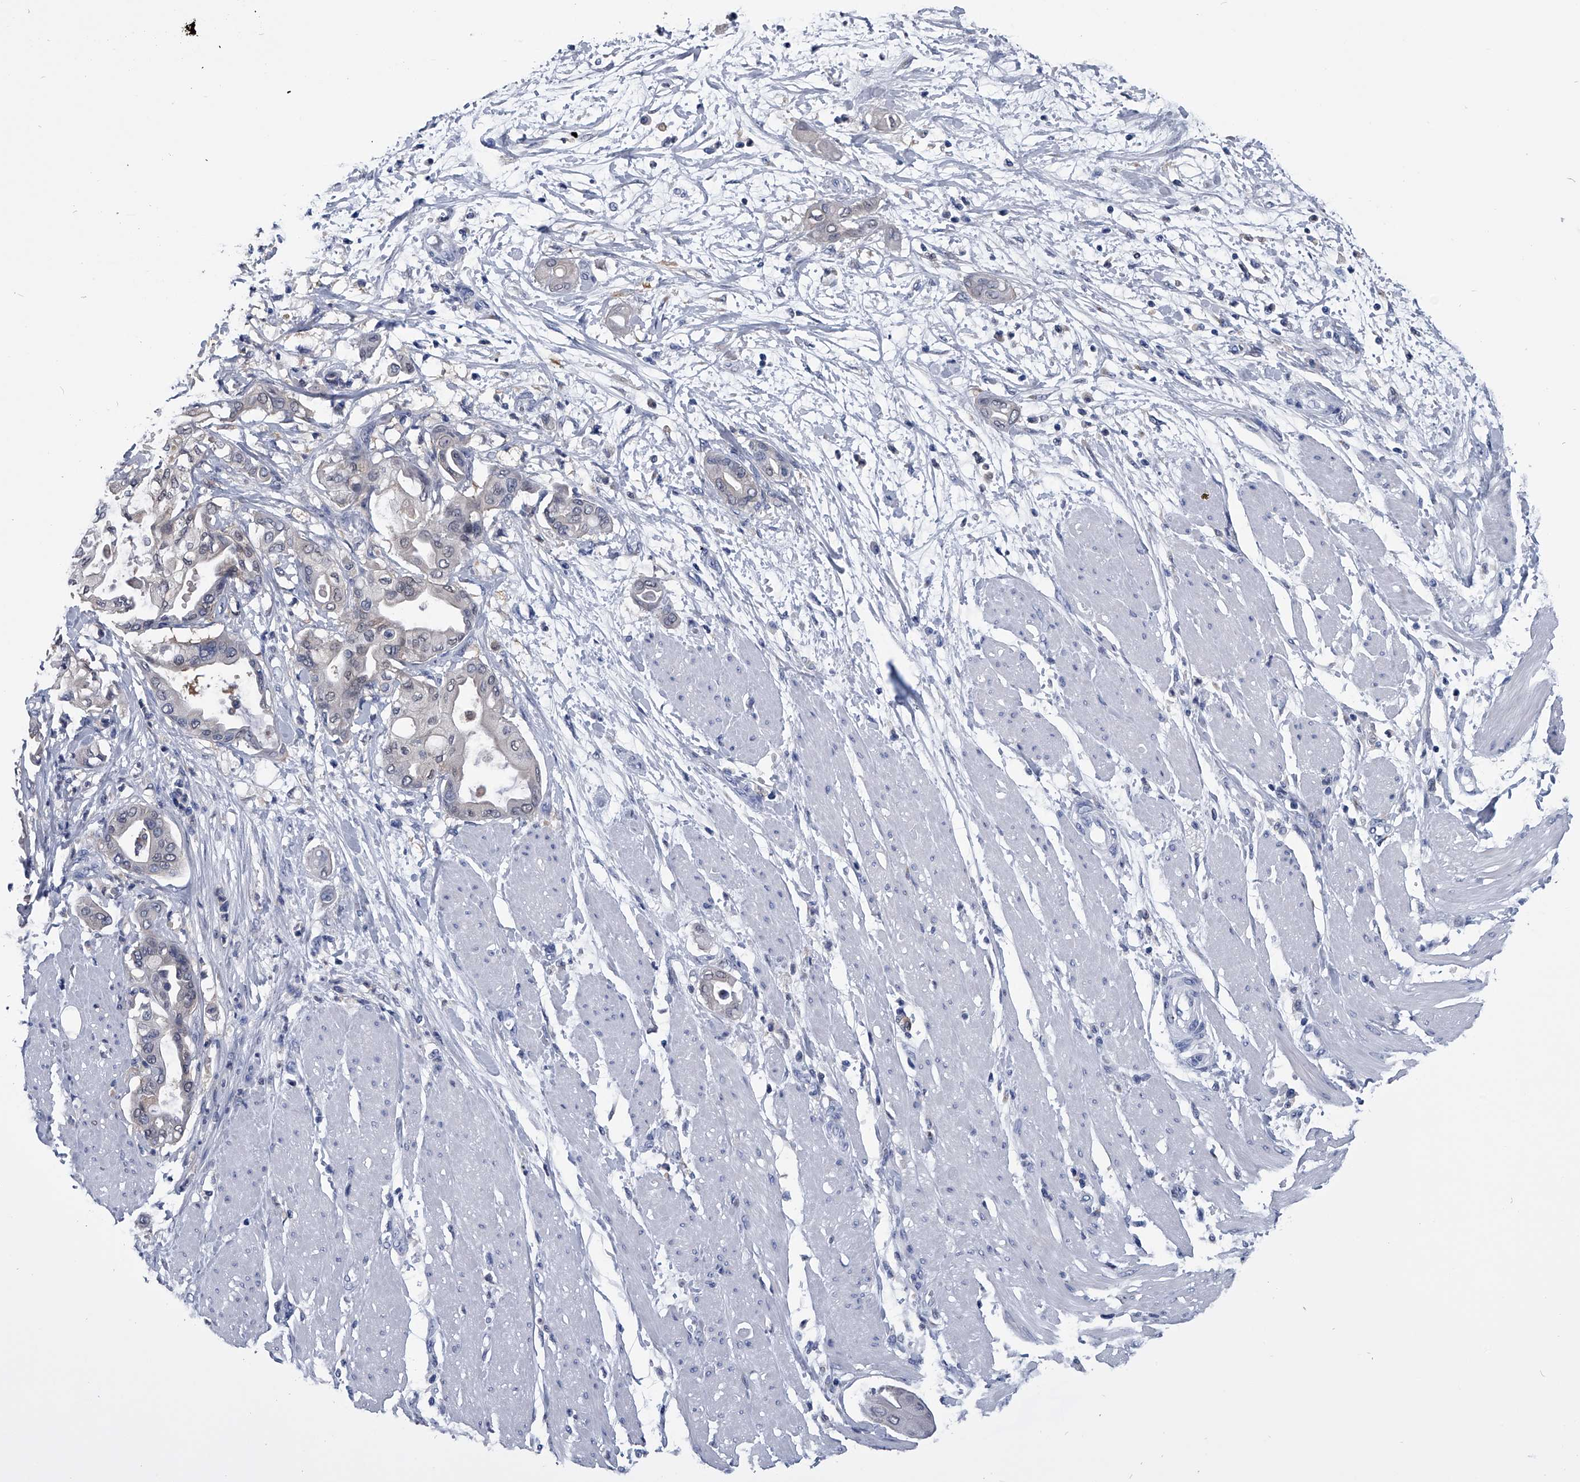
{"staining": {"intensity": "negative", "quantity": "none", "location": "none"}, "tissue": "pancreatic cancer", "cell_type": "Tumor cells", "image_type": "cancer", "snomed": [{"axis": "morphology", "description": "Adenocarcinoma, NOS"}, {"axis": "morphology", "description": "Adenocarcinoma, metastatic, NOS"}, {"axis": "topography", "description": "Lymph node"}, {"axis": "topography", "description": "Pancreas"}, {"axis": "topography", "description": "Duodenum"}], "caption": "High power microscopy photomicrograph of an IHC photomicrograph of pancreatic adenocarcinoma, revealing no significant expression in tumor cells. (DAB immunohistochemistry with hematoxylin counter stain).", "gene": "PDXK", "patient": {"sex": "female", "age": 64}}